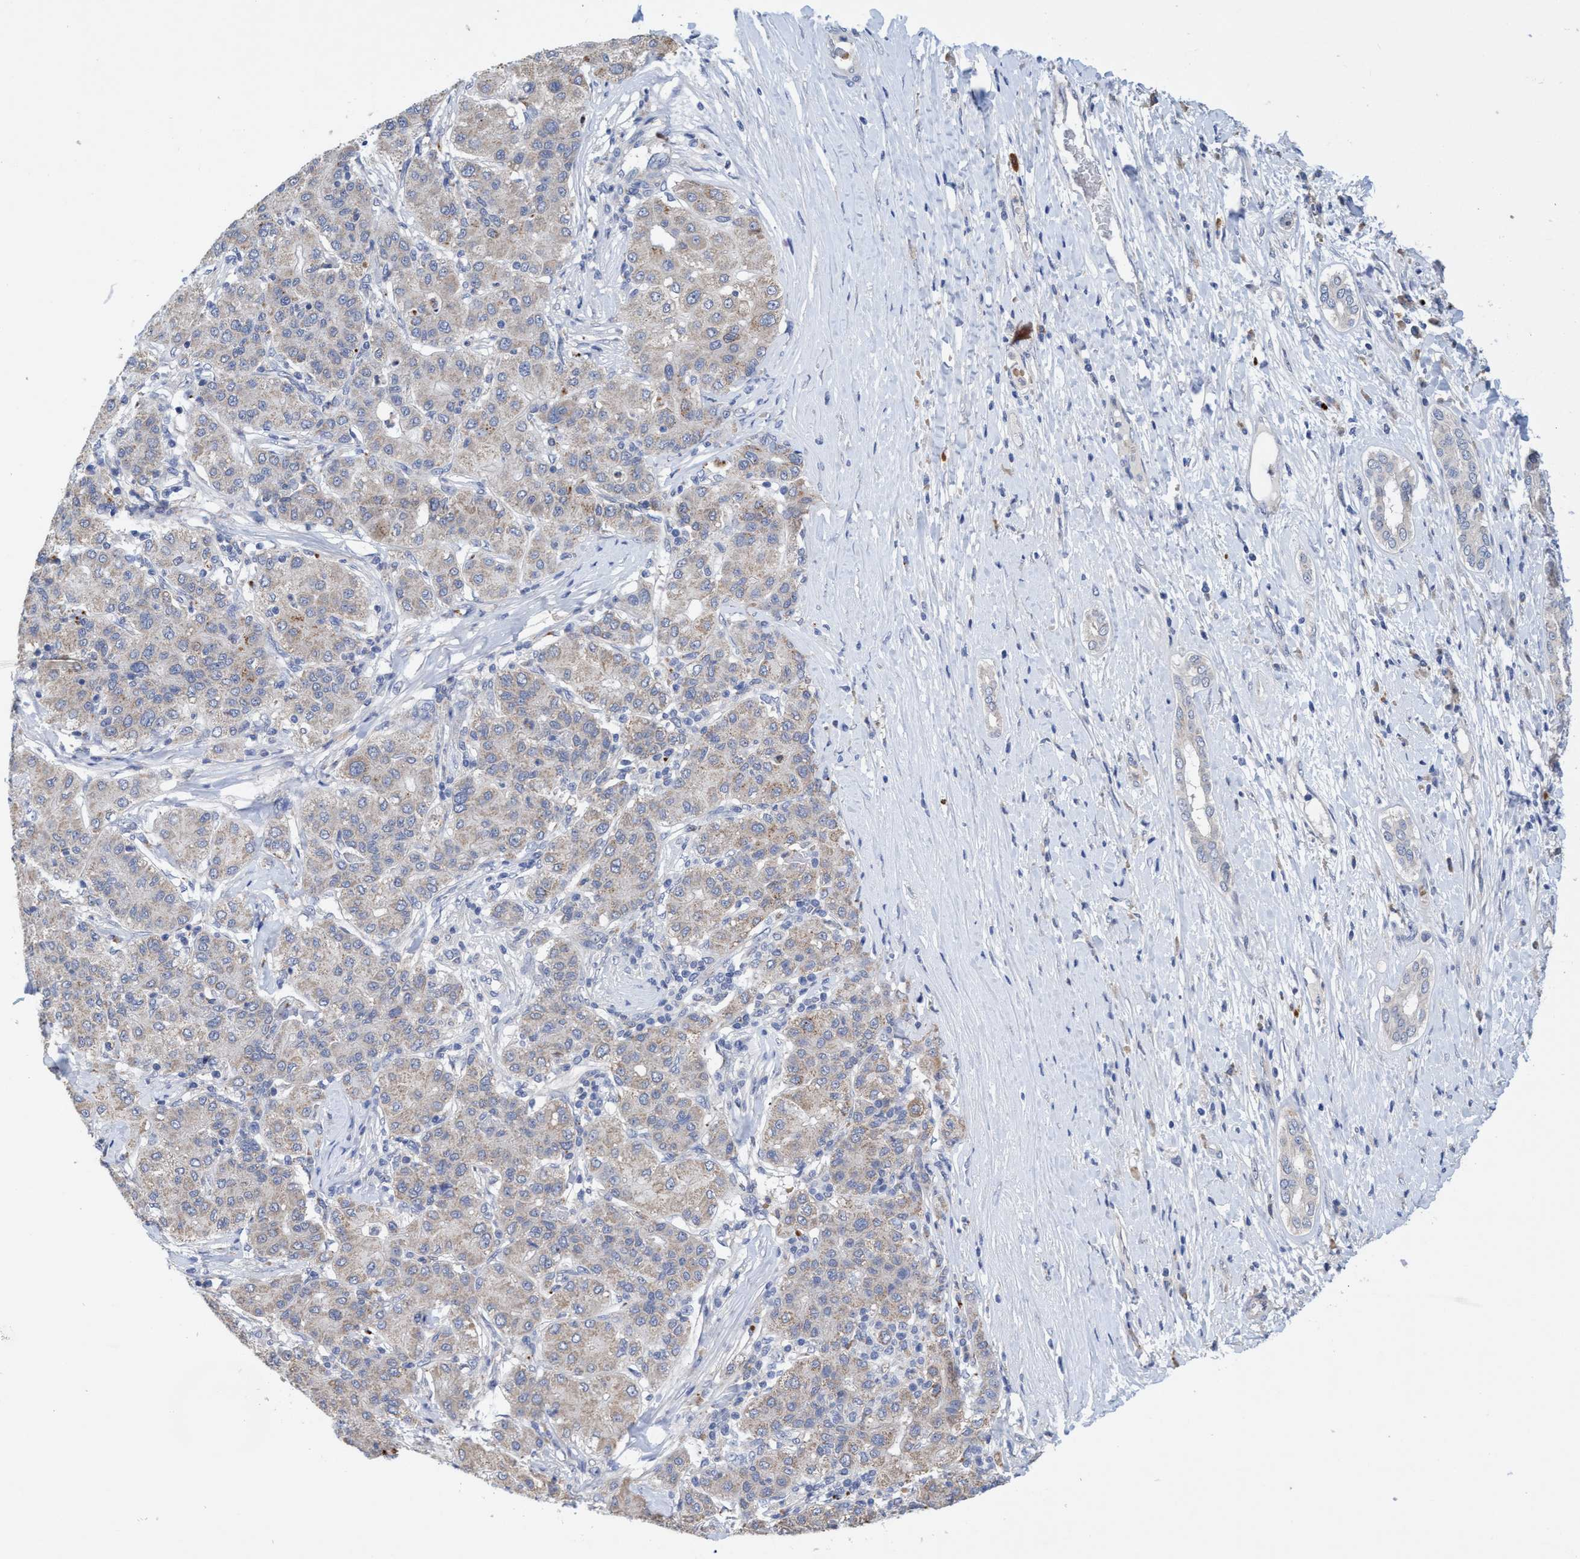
{"staining": {"intensity": "weak", "quantity": "<25%", "location": "cytoplasmic/membranous"}, "tissue": "liver cancer", "cell_type": "Tumor cells", "image_type": "cancer", "snomed": [{"axis": "morphology", "description": "Carcinoma, Hepatocellular, NOS"}, {"axis": "topography", "description": "Liver"}], "caption": "This is an immunohistochemistry histopathology image of human liver hepatocellular carcinoma. There is no staining in tumor cells.", "gene": "SEMA4D", "patient": {"sex": "male", "age": 65}}